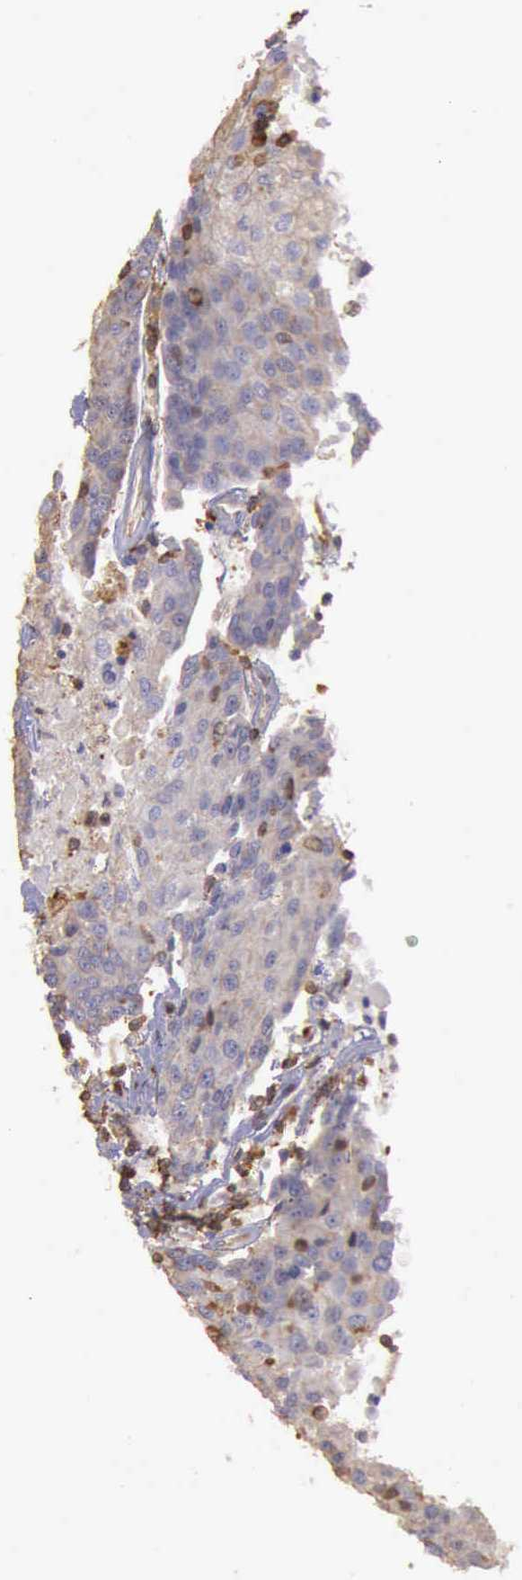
{"staining": {"intensity": "weak", "quantity": "25%-75%", "location": "cytoplasmic/membranous"}, "tissue": "urothelial cancer", "cell_type": "Tumor cells", "image_type": "cancer", "snomed": [{"axis": "morphology", "description": "Urothelial carcinoma, High grade"}, {"axis": "topography", "description": "Urinary bladder"}], "caption": "There is low levels of weak cytoplasmic/membranous expression in tumor cells of urothelial carcinoma (high-grade), as demonstrated by immunohistochemical staining (brown color).", "gene": "ARHGAP4", "patient": {"sex": "female", "age": 85}}